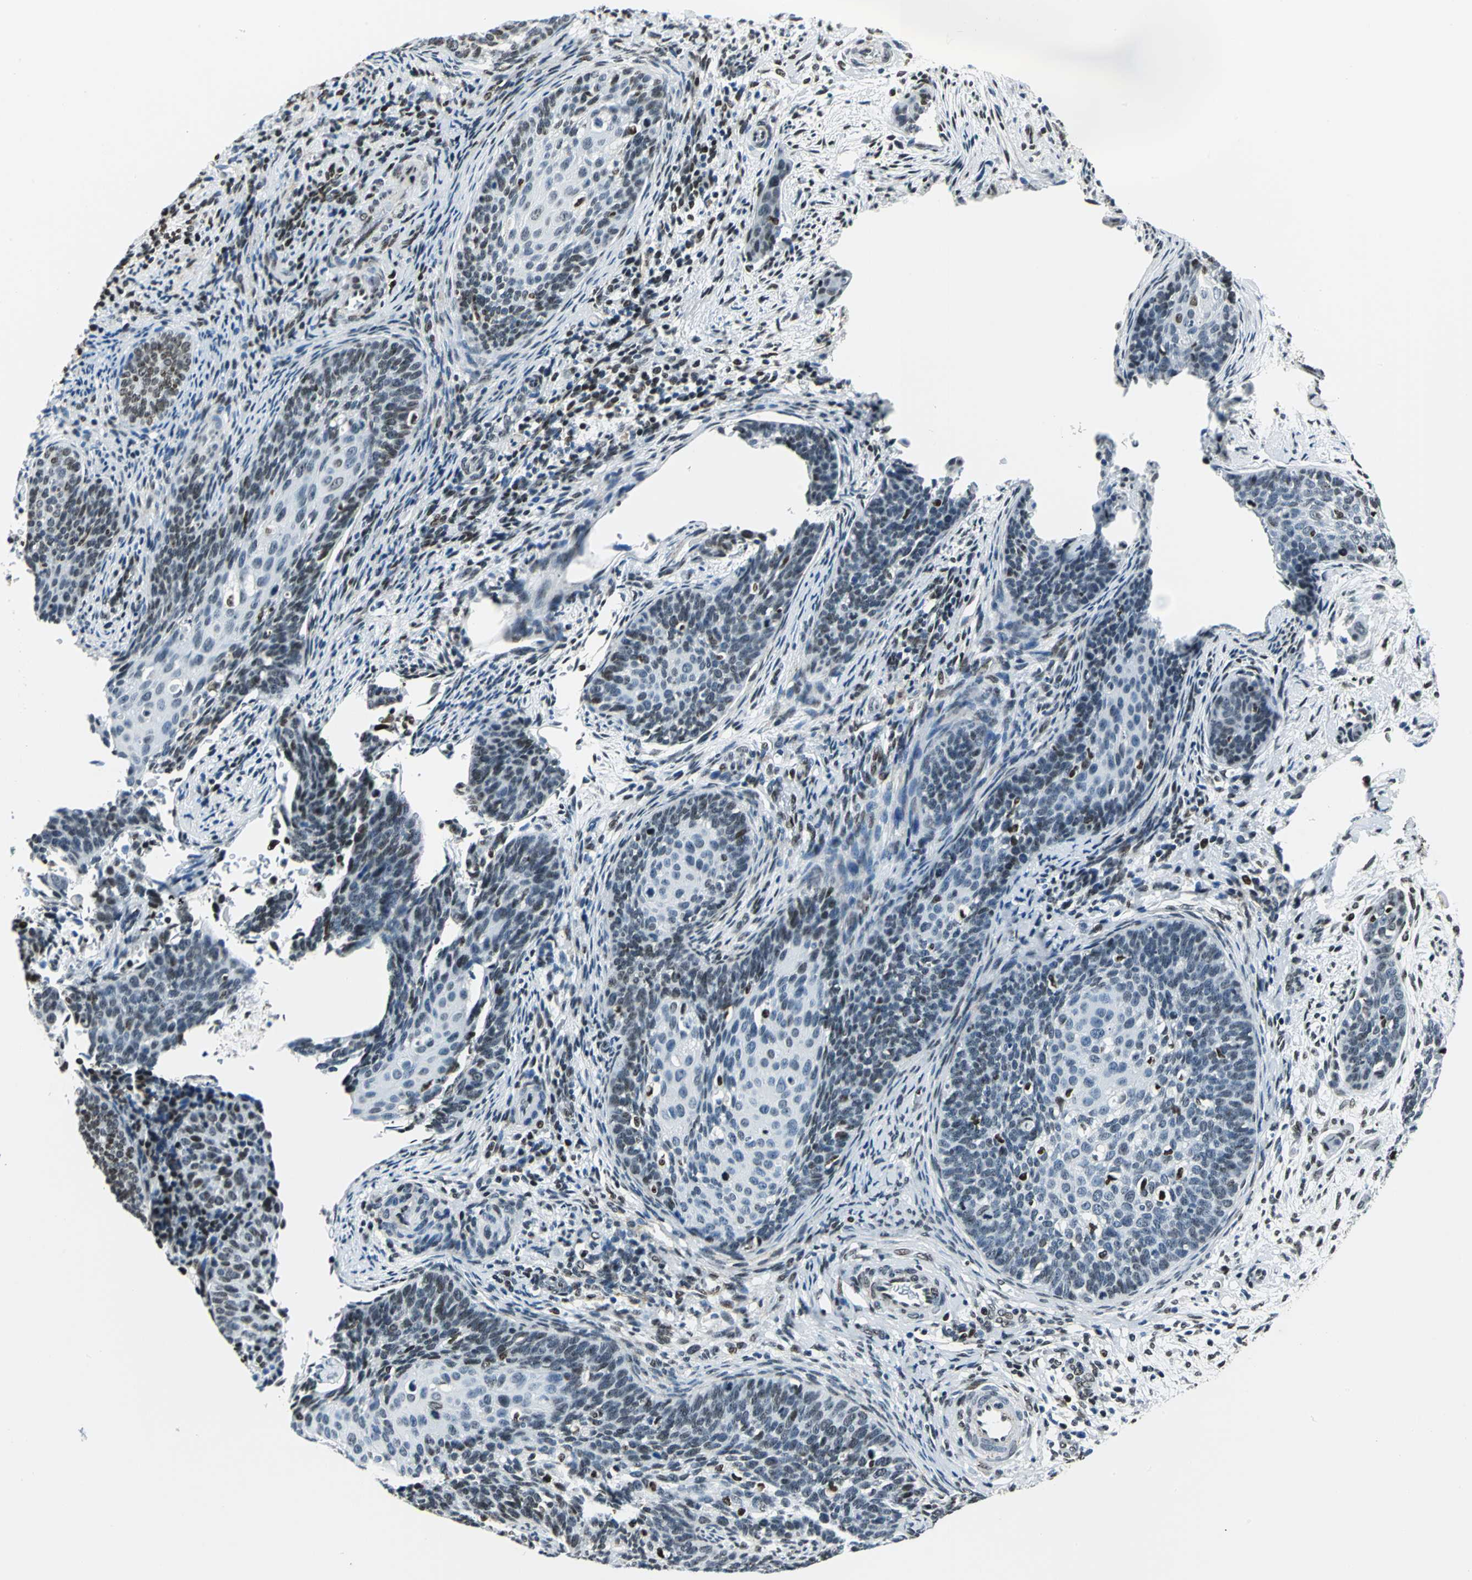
{"staining": {"intensity": "moderate", "quantity": "<25%", "location": "nuclear"}, "tissue": "cervical cancer", "cell_type": "Tumor cells", "image_type": "cancer", "snomed": [{"axis": "morphology", "description": "Squamous cell carcinoma, NOS"}, {"axis": "topography", "description": "Cervix"}], "caption": "Cervical cancer (squamous cell carcinoma) stained with IHC reveals moderate nuclear expression in about <25% of tumor cells.", "gene": "APEX1", "patient": {"sex": "female", "age": 33}}